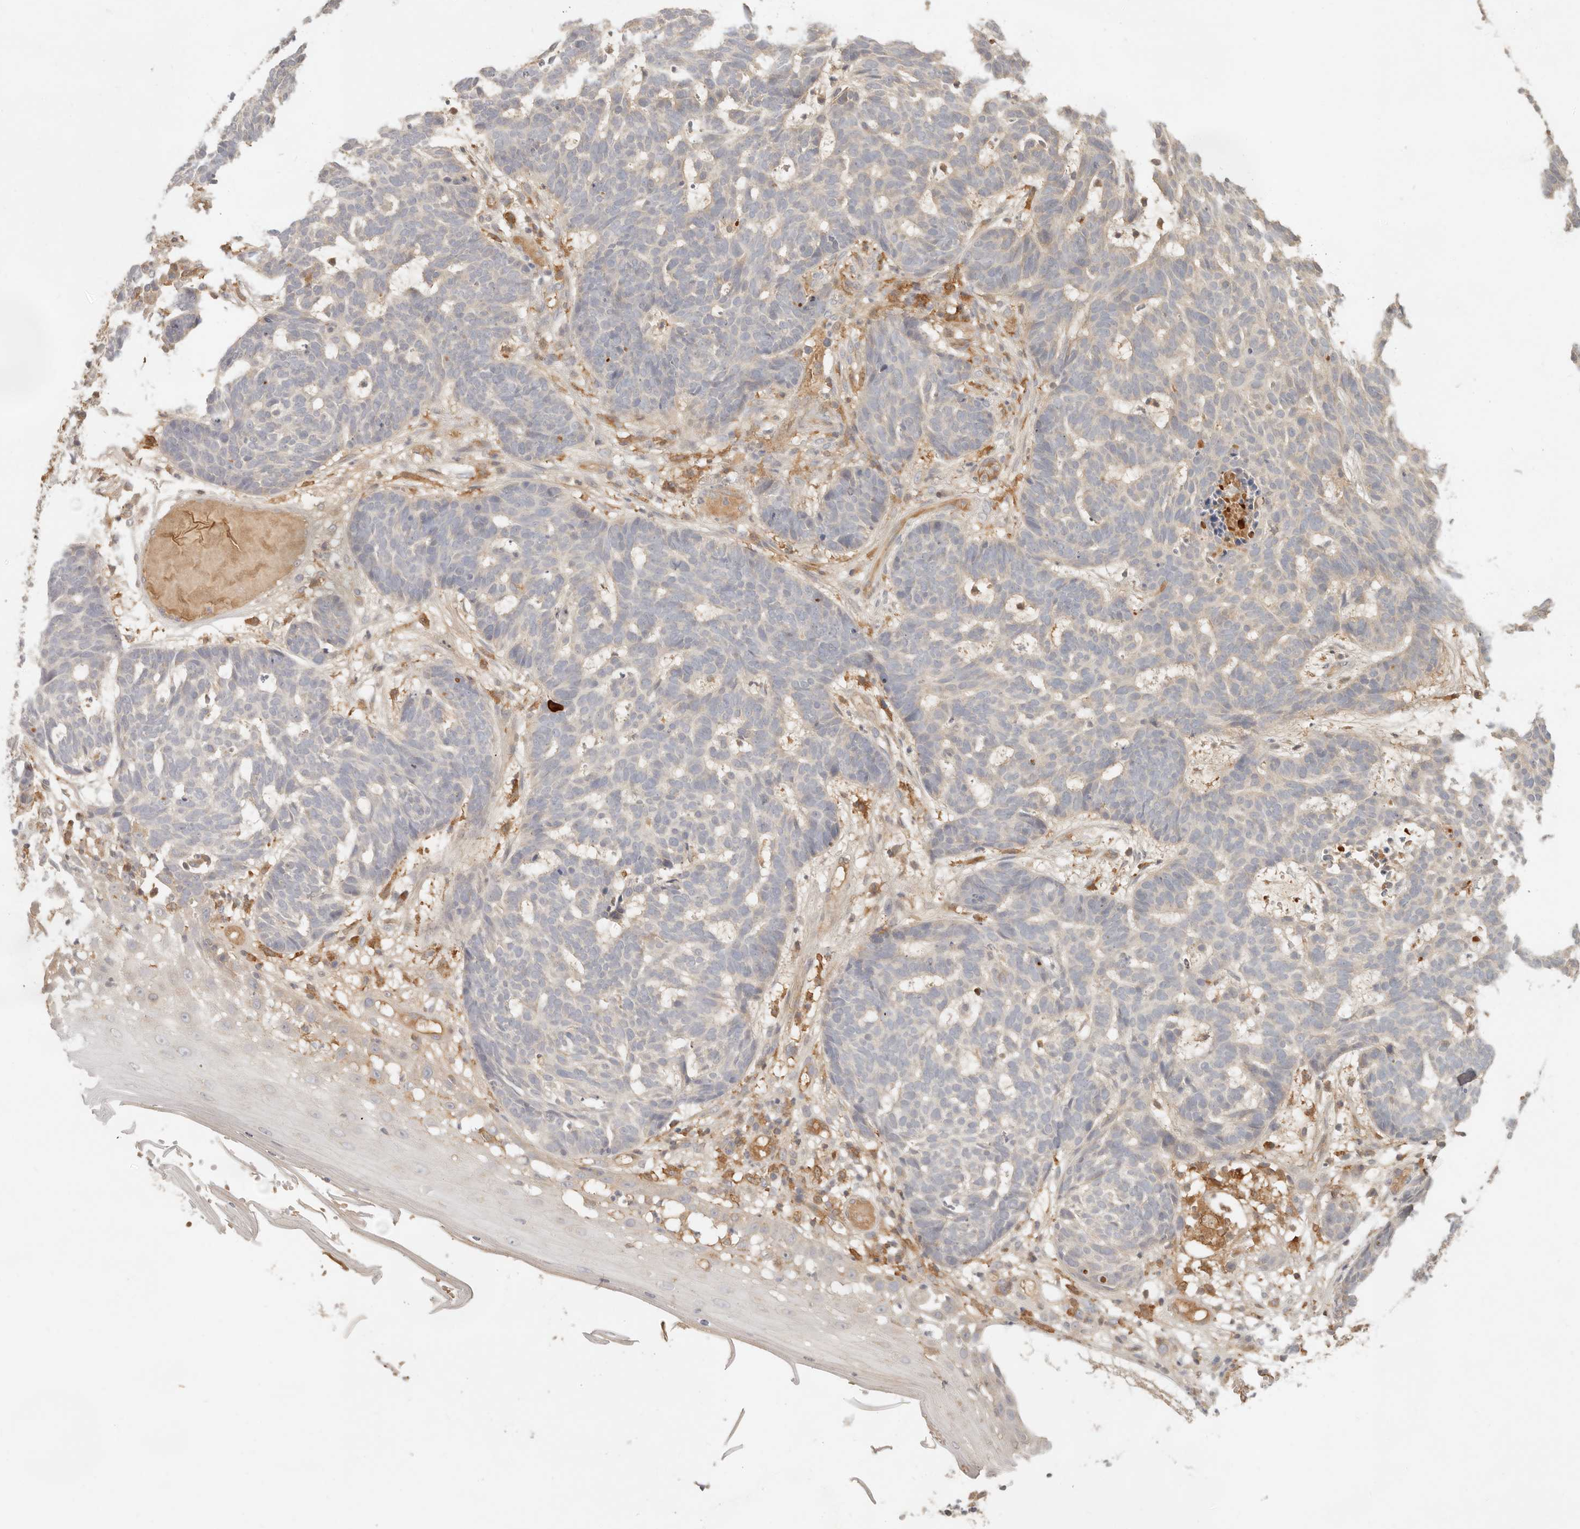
{"staining": {"intensity": "negative", "quantity": "none", "location": "none"}, "tissue": "skin cancer", "cell_type": "Tumor cells", "image_type": "cancer", "snomed": [{"axis": "morphology", "description": "Basal cell carcinoma"}, {"axis": "topography", "description": "Skin"}], "caption": "Photomicrograph shows no protein expression in tumor cells of skin basal cell carcinoma tissue.", "gene": "NECAP2", "patient": {"sex": "male", "age": 85}}